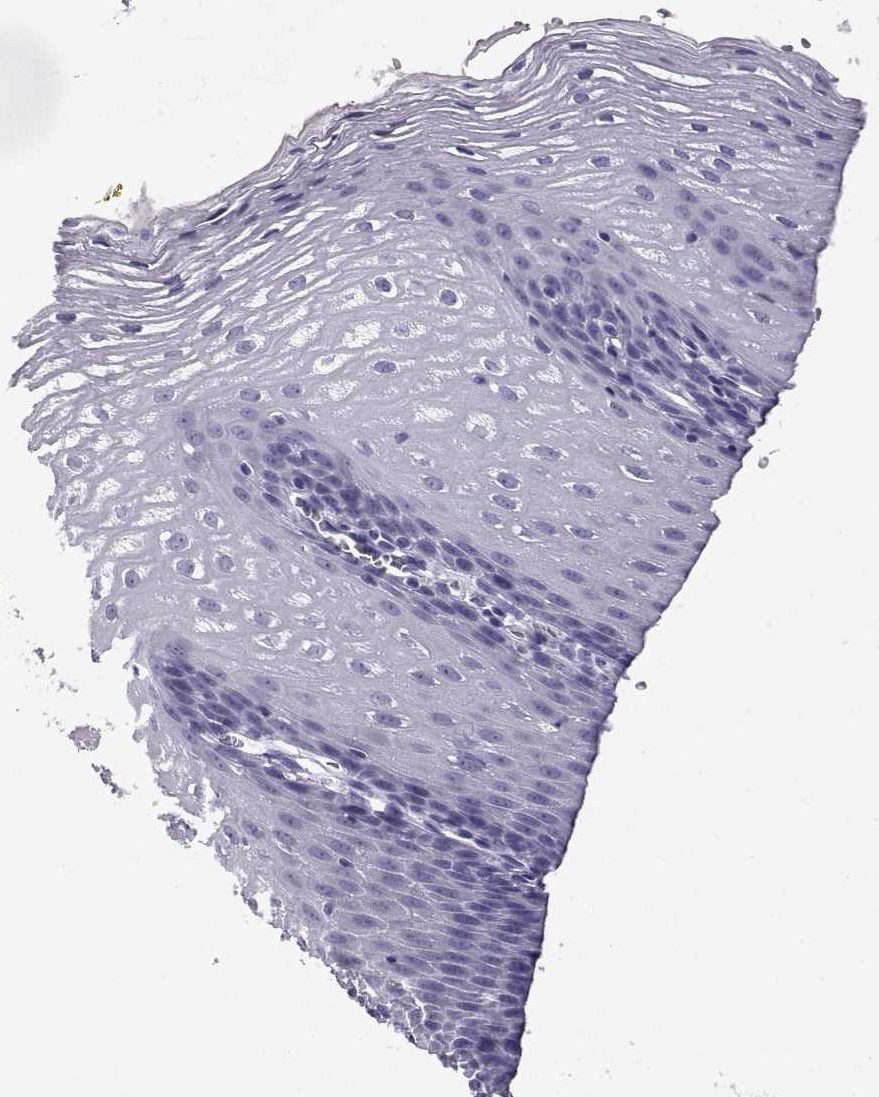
{"staining": {"intensity": "negative", "quantity": "none", "location": "none"}, "tissue": "esophagus", "cell_type": "Squamous epithelial cells", "image_type": "normal", "snomed": [{"axis": "morphology", "description": "Normal tissue, NOS"}, {"axis": "topography", "description": "Esophagus"}], "caption": "This photomicrograph is of unremarkable esophagus stained with immunohistochemistry (IHC) to label a protein in brown with the nuclei are counter-stained blue. There is no expression in squamous epithelial cells. The staining is performed using DAB brown chromogen with nuclei counter-stained in using hematoxylin.", "gene": "RLBP1", "patient": {"sex": "male", "age": 72}}